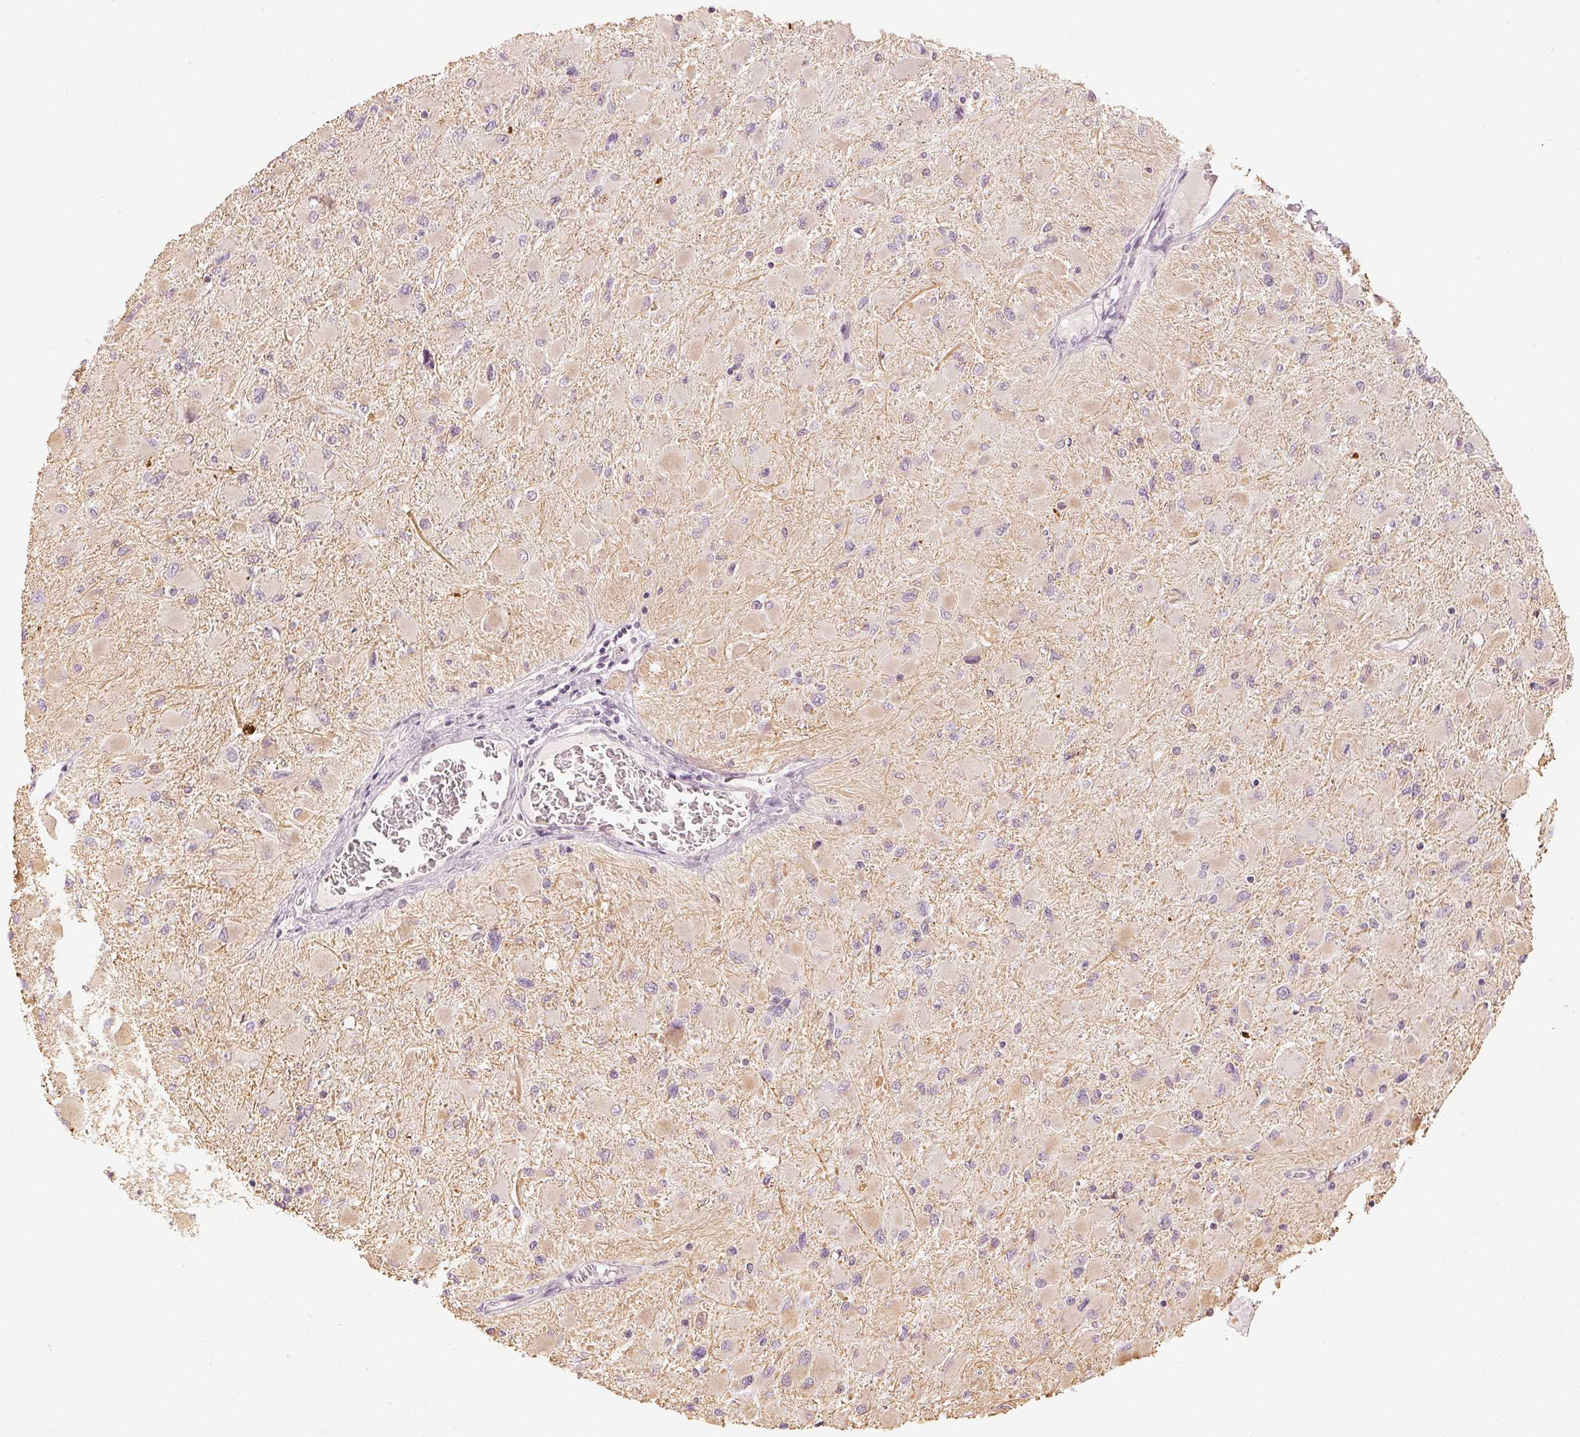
{"staining": {"intensity": "negative", "quantity": "none", "location": "none"}, "tissue": "glioma", "cell_type": "Tumor cells", "image_type": "cancer", "snomed": [{"axis": "morphology", "description": "Glioma, malignant, High grade"}, {"axis": "topography", "description": "Cerebral cortex"}], "caption": "IHC micrograph of neoplastic tissue: glioma stained with DAB displays no significant protein positivity in tumor cells. (IHC, brightfield microscopy, high magnification).", "gene": "APLP1", "patient": {"sex": "female", "age": 36}}